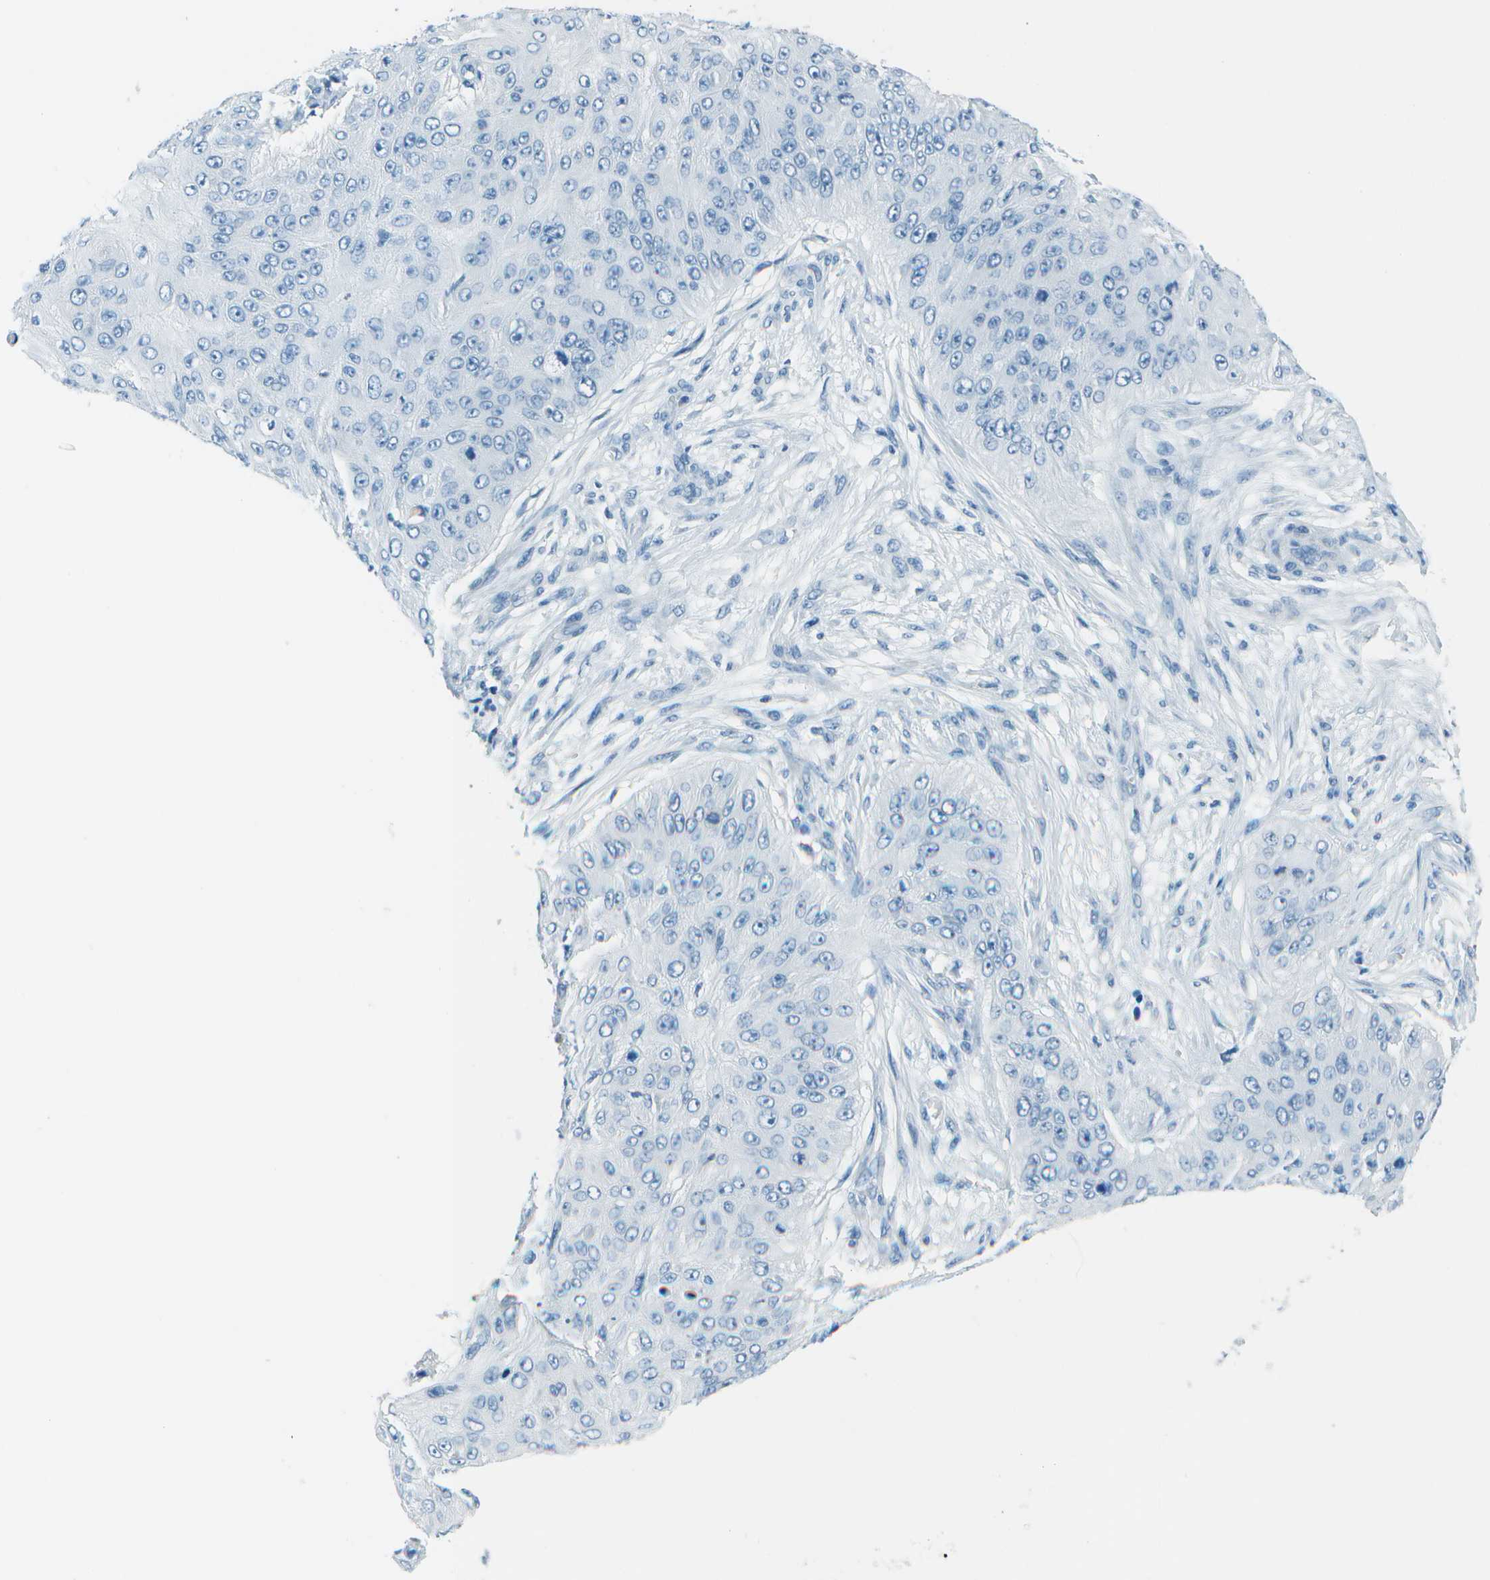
{"staining": {"intensity": "negative", "quantity": "none", "location": "none"}, "tissue": "skin cancer", "cell_type": "Tumor cells", "image_type": "cancer", "snomed": [{"axis": "morphology", "description": "Squamous cell carcinoma, NOS"}, {"axis": "topography", "description": "Skin"}], "caption": "There is no significant positivity in tumor cells of skin cancer (squamous cell carcinoma).", "gene": "FGF1", "patient": {"sex": "female", "age": 80}}